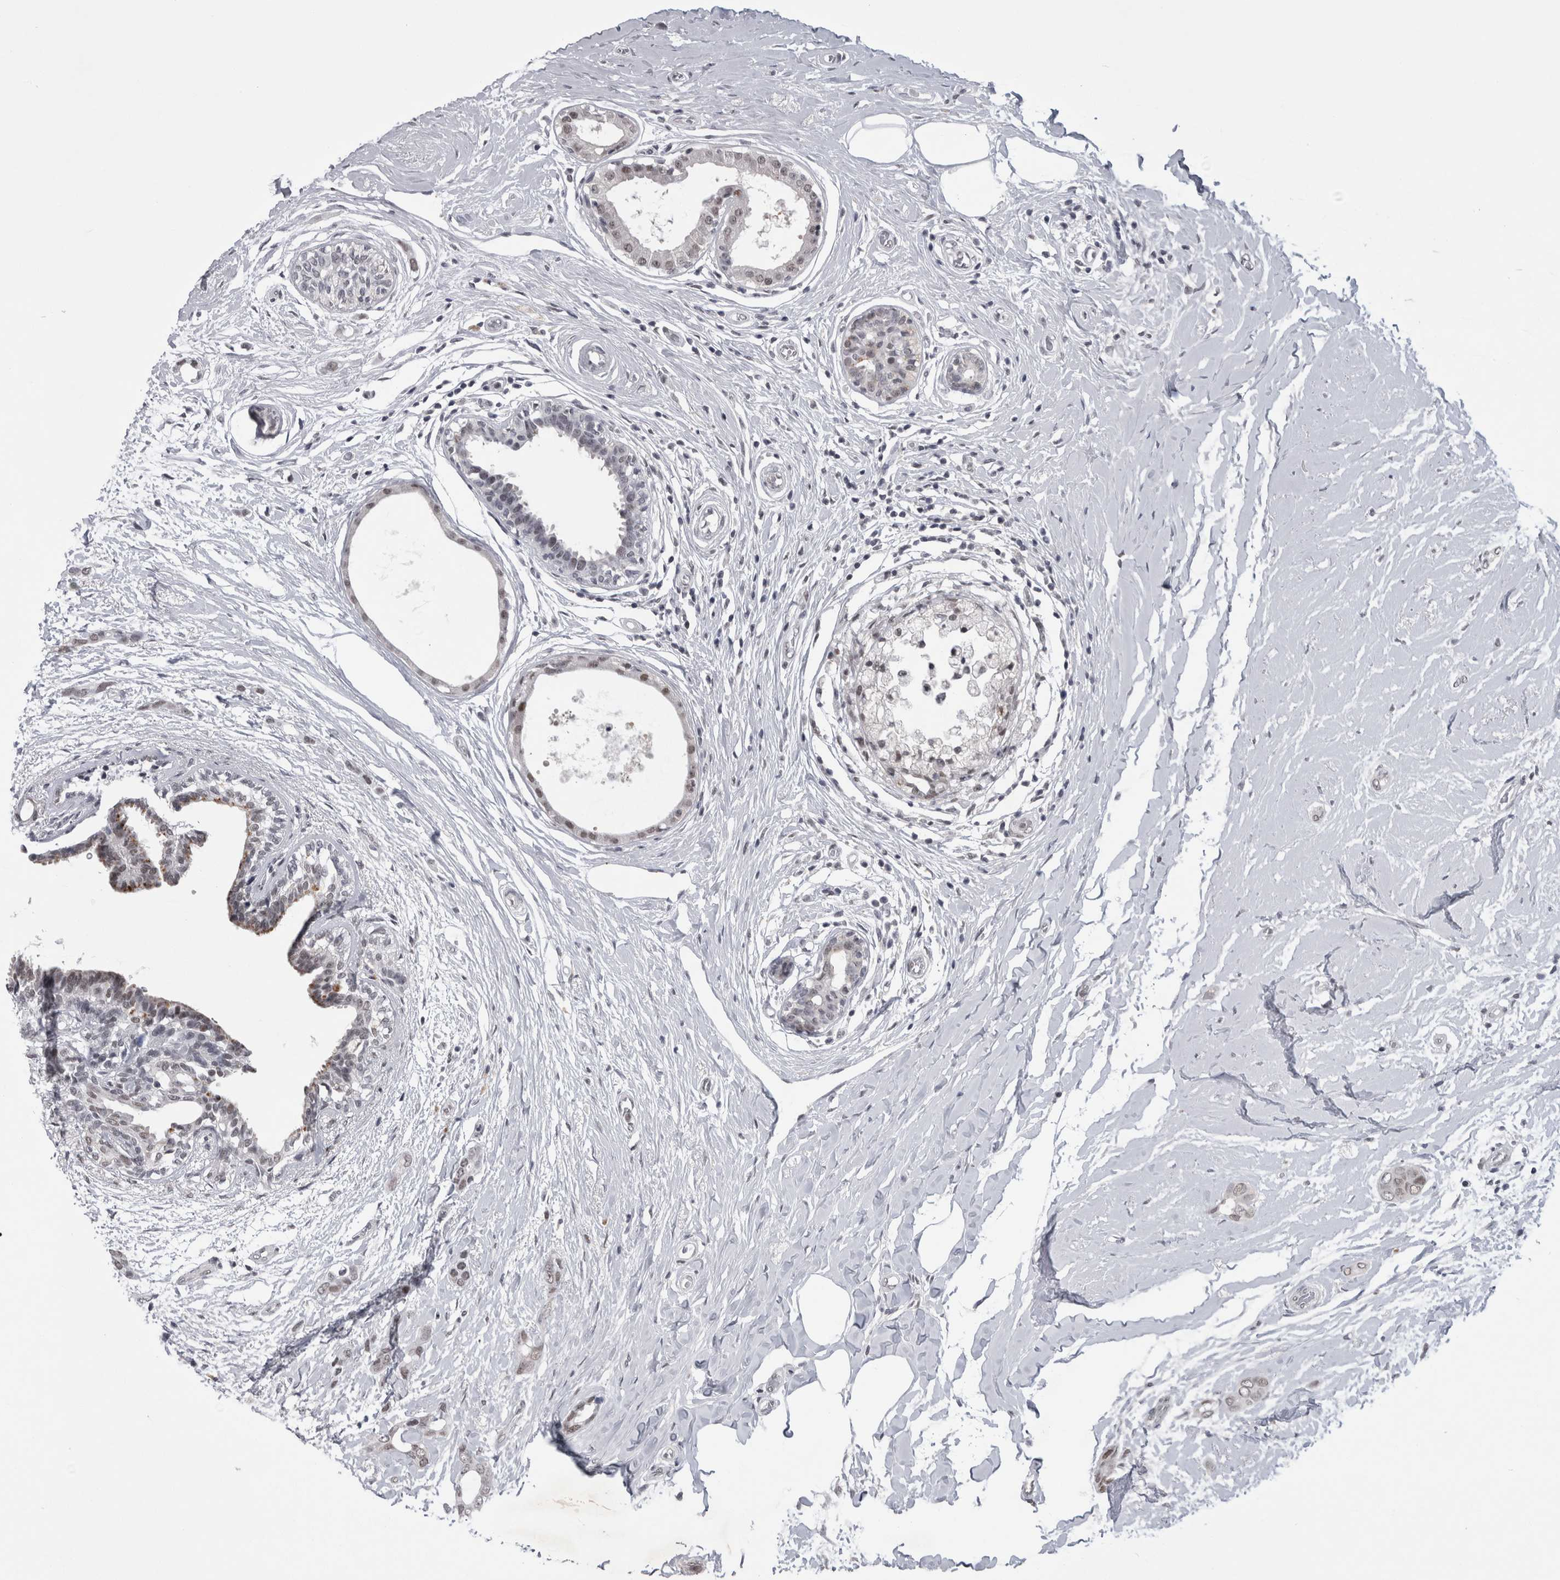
{"staining": {"intensity": "moderate", "quantity": "<25%", "location": "nuclear"}, "tissue": "breast cancer", "cell_type": "Tumor cells", "image_type": "cancer", "snomed": [{"axis": "morphology", "description": "Duct carcinoma"}, {"axis": "topography", "description": "Breast"}], "caption": "Protein expression analysis of human breast intraductal carcinoma reveals moderate nuclear positivity in approximately <25% of tumor cells. (DAB = brown stain, brightfield microscopy at high magnification).", "gene": "PSMB2", "patient": {"sex": "female", "age": 55}}